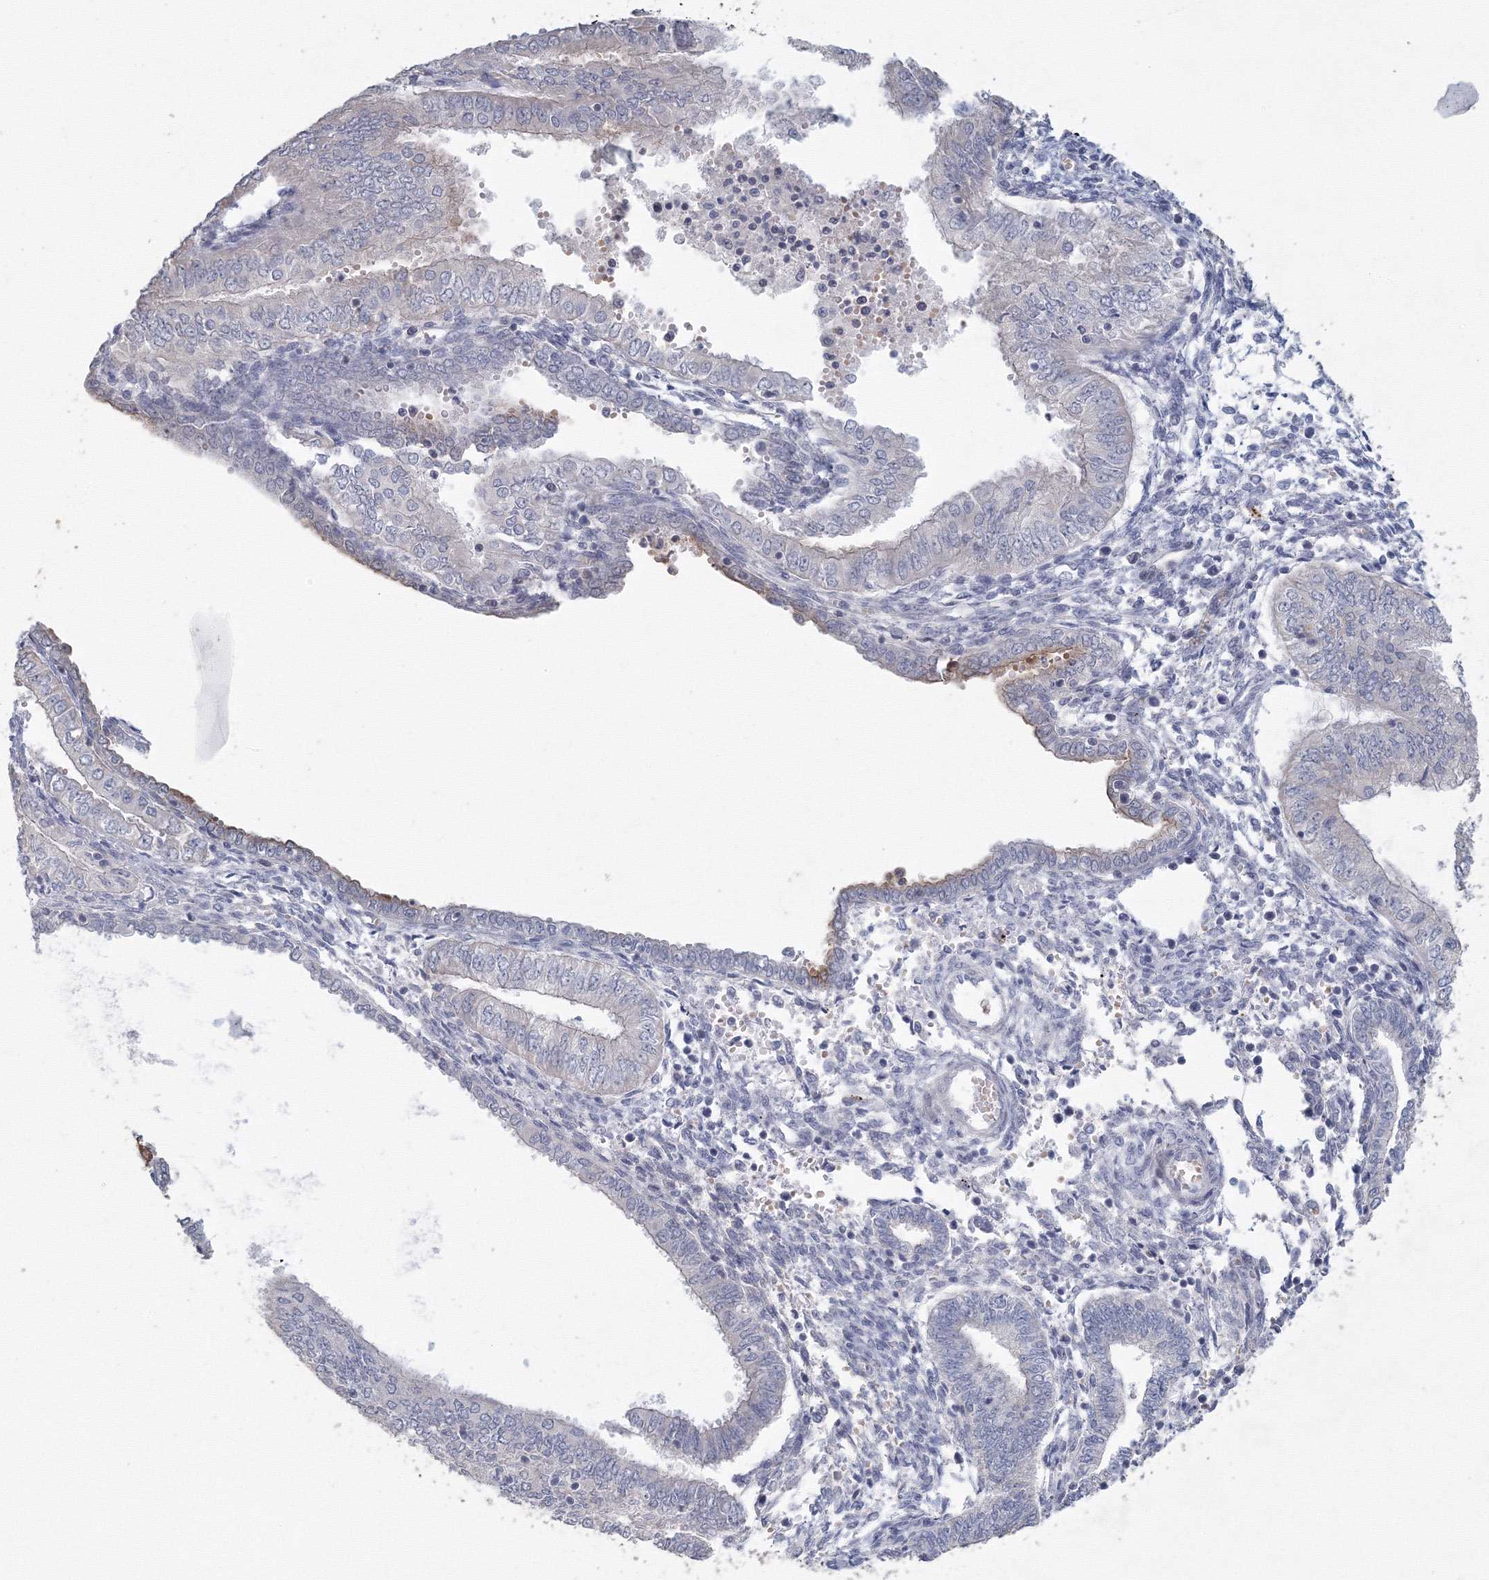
{"staining": {"intensity": "negative", "quantity": "none", "location": "none"}, "tissue": "endometrial cancer", "cell_type": "Tumor cells", "image_type": "cancer", "snomed": [{"axis": "morphology", "description": "Normal tissue, NOS"}, {"axis": "morphology", "description": "Adenocarcinoma, NOS"}, {"axis": "topography", "description": "Endometrium"}], "caption": "Image shows no protein expression in tumor cells of endometrial cancer (adenocarcinoma) tissue. (DAB immunohistochemistry (IHC) visualized using brightfield microscopy, high magnification).", "gene": "TACC2", "patient": {"sex": "female", "age": 53}}